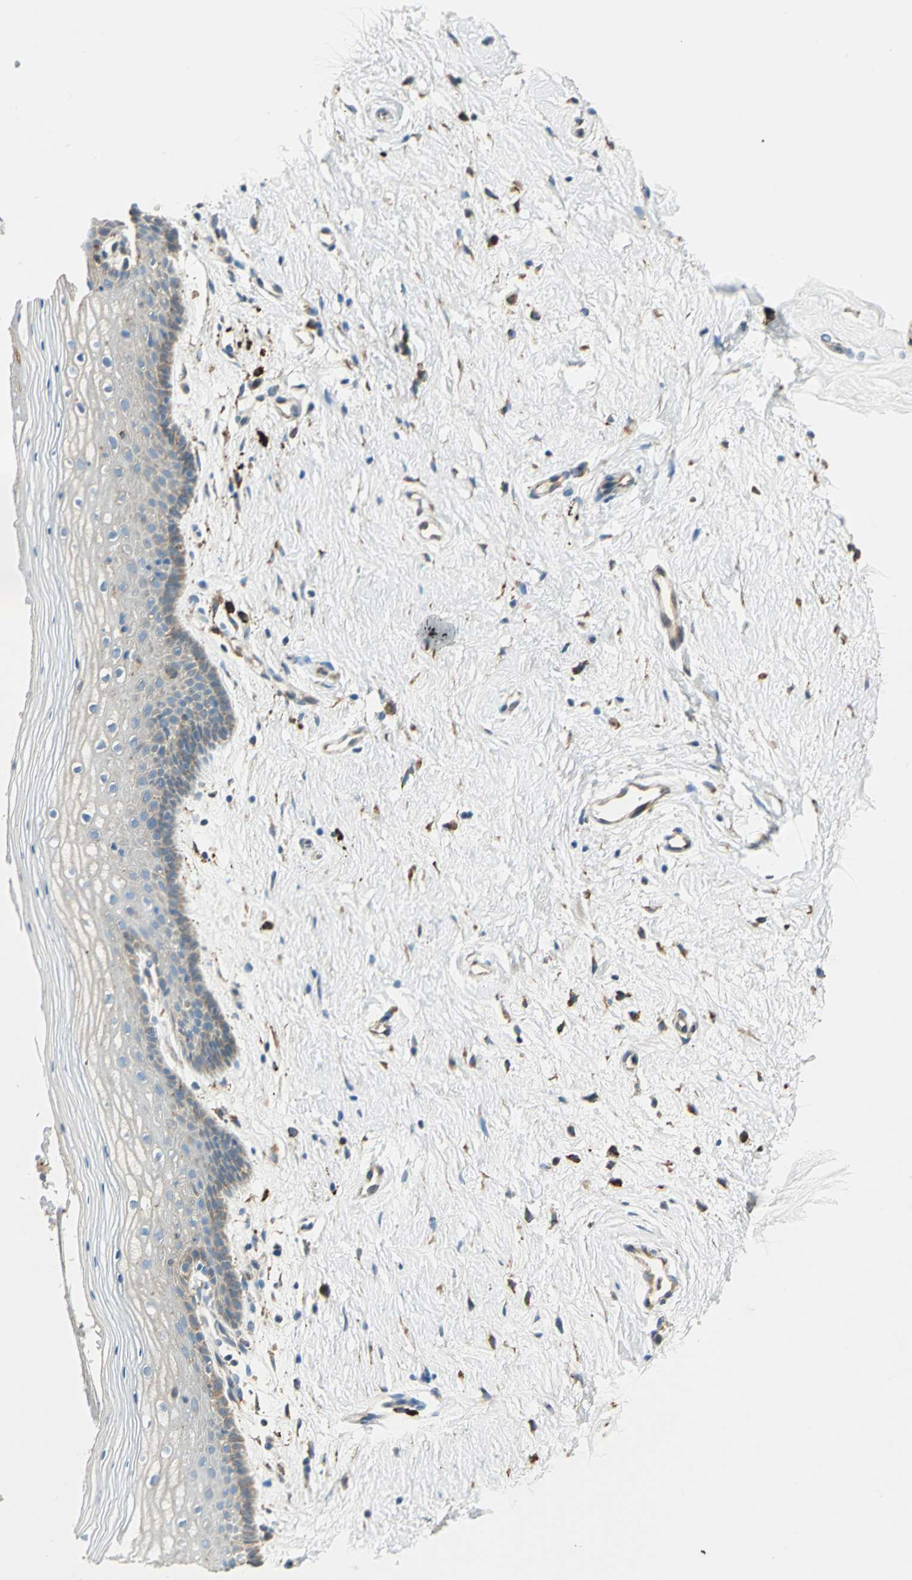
{"staining": {"intensity": "weak", "quantity": "25%-75%", "location": "cytoplasmic/membranous"}, "tissue": "vagina", "cell_type": "Squamous epithelial cells", "image_type": "normal", "snomed": [{"axis": "morphology", "description": "Normal tissue, NOS"}, {"axis": "topography", "description": "Vagina"}], "caption": "Vagina stained with DAB immunohistochemistry (IHC) exhibits low levels of weak cytoplasmic/membranous positivity in approximately 25%-75% of squamous epithelial cells.", "gene": "PDIA4", "patient": {"sex": "female", "age": 46}}